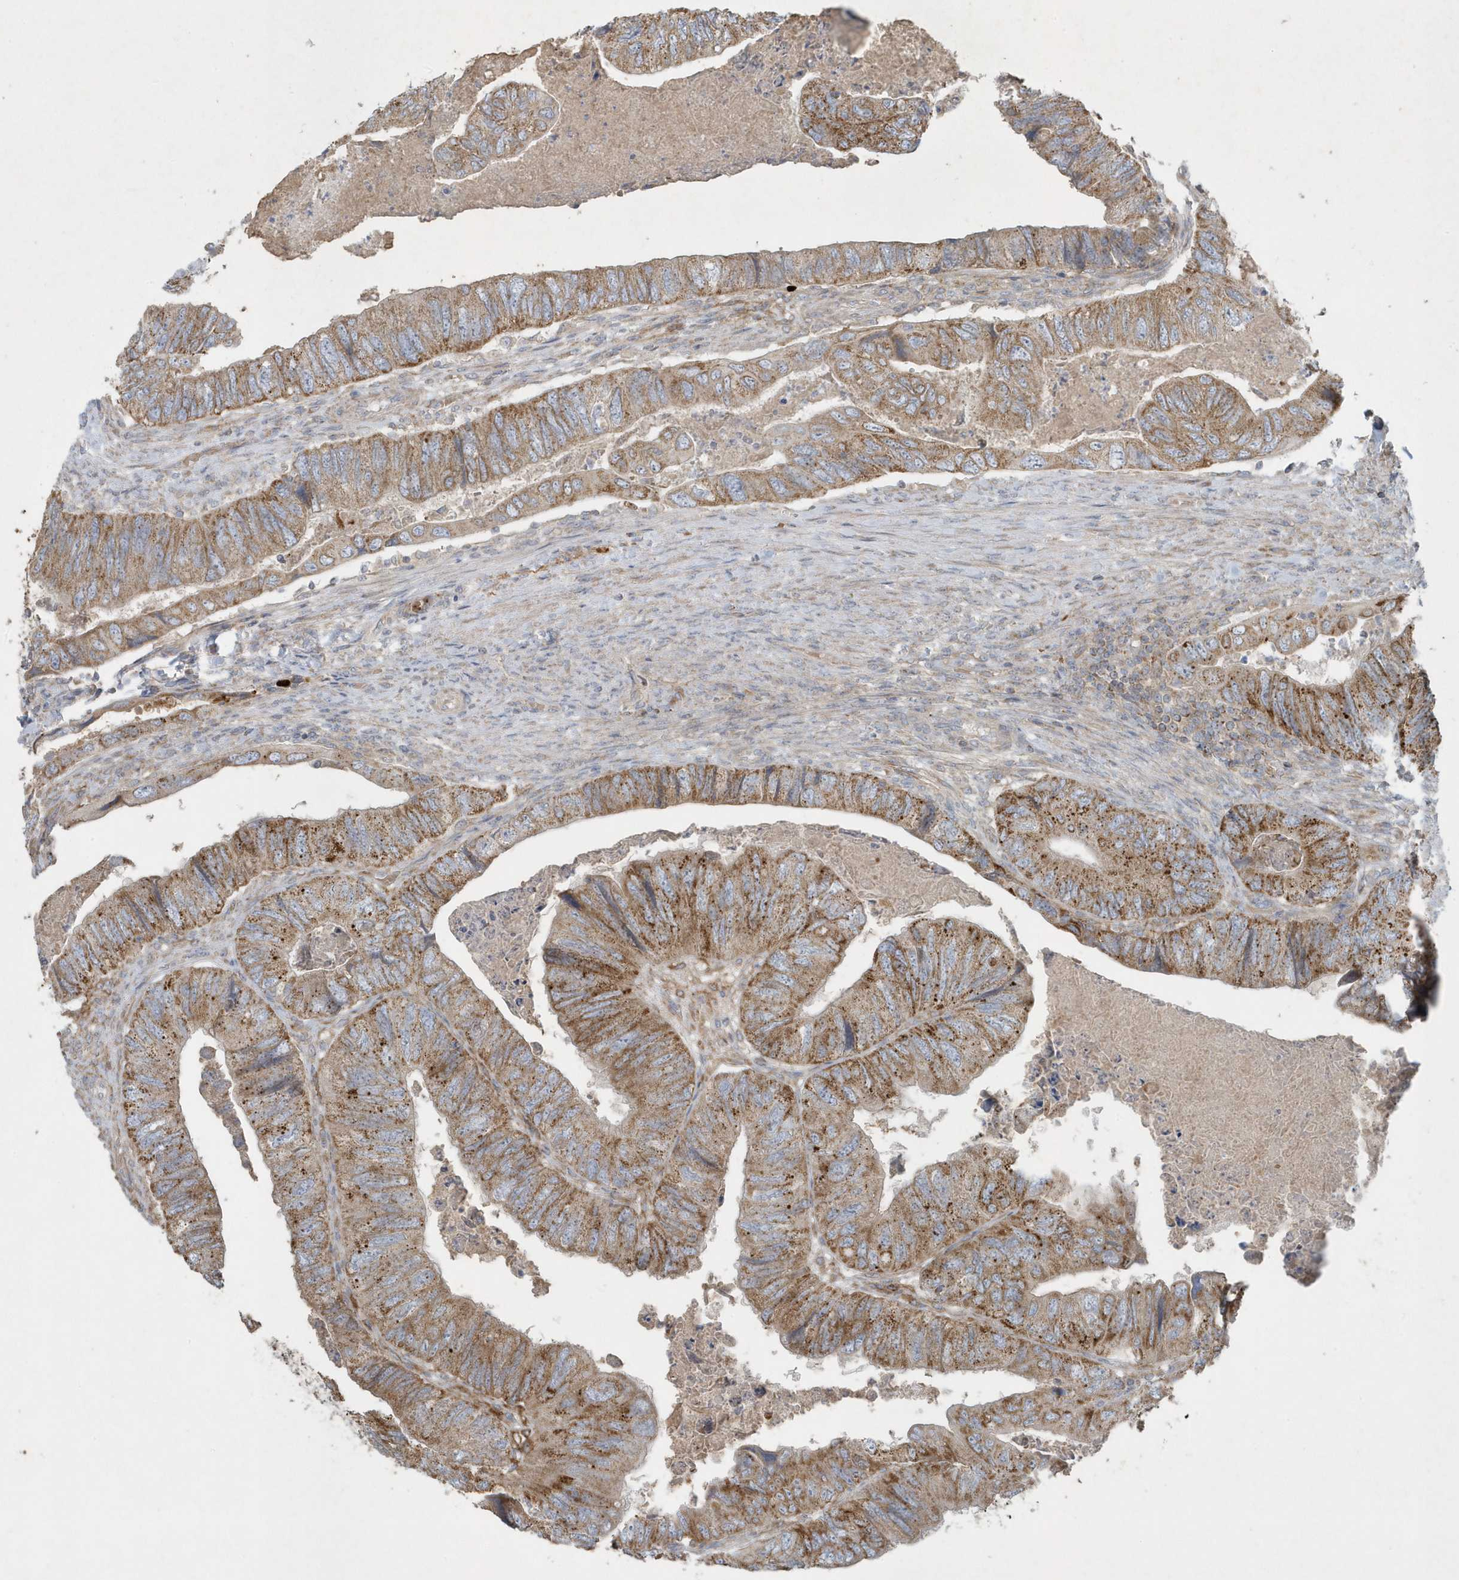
{"staining": {"intensity": "moderate", "quantity": ">75%", "location": "cytoplasmic/membranous"}, "tissue": "colorectal cancer", "cell_type": "Tumor cells", "image_type": "cancer", "snomed": [{"axis": "morphology", "description": "Adenocarcinoma, NOS"}, {"axis": "topography", "description": "Rectum"}], "caption": "Human colorectal adenocarcinoma stained with a protein marker displays moderate staining in tumor cells.", "gene": "SLC38A2", "patient": {"sex": "male", "age": 63}}